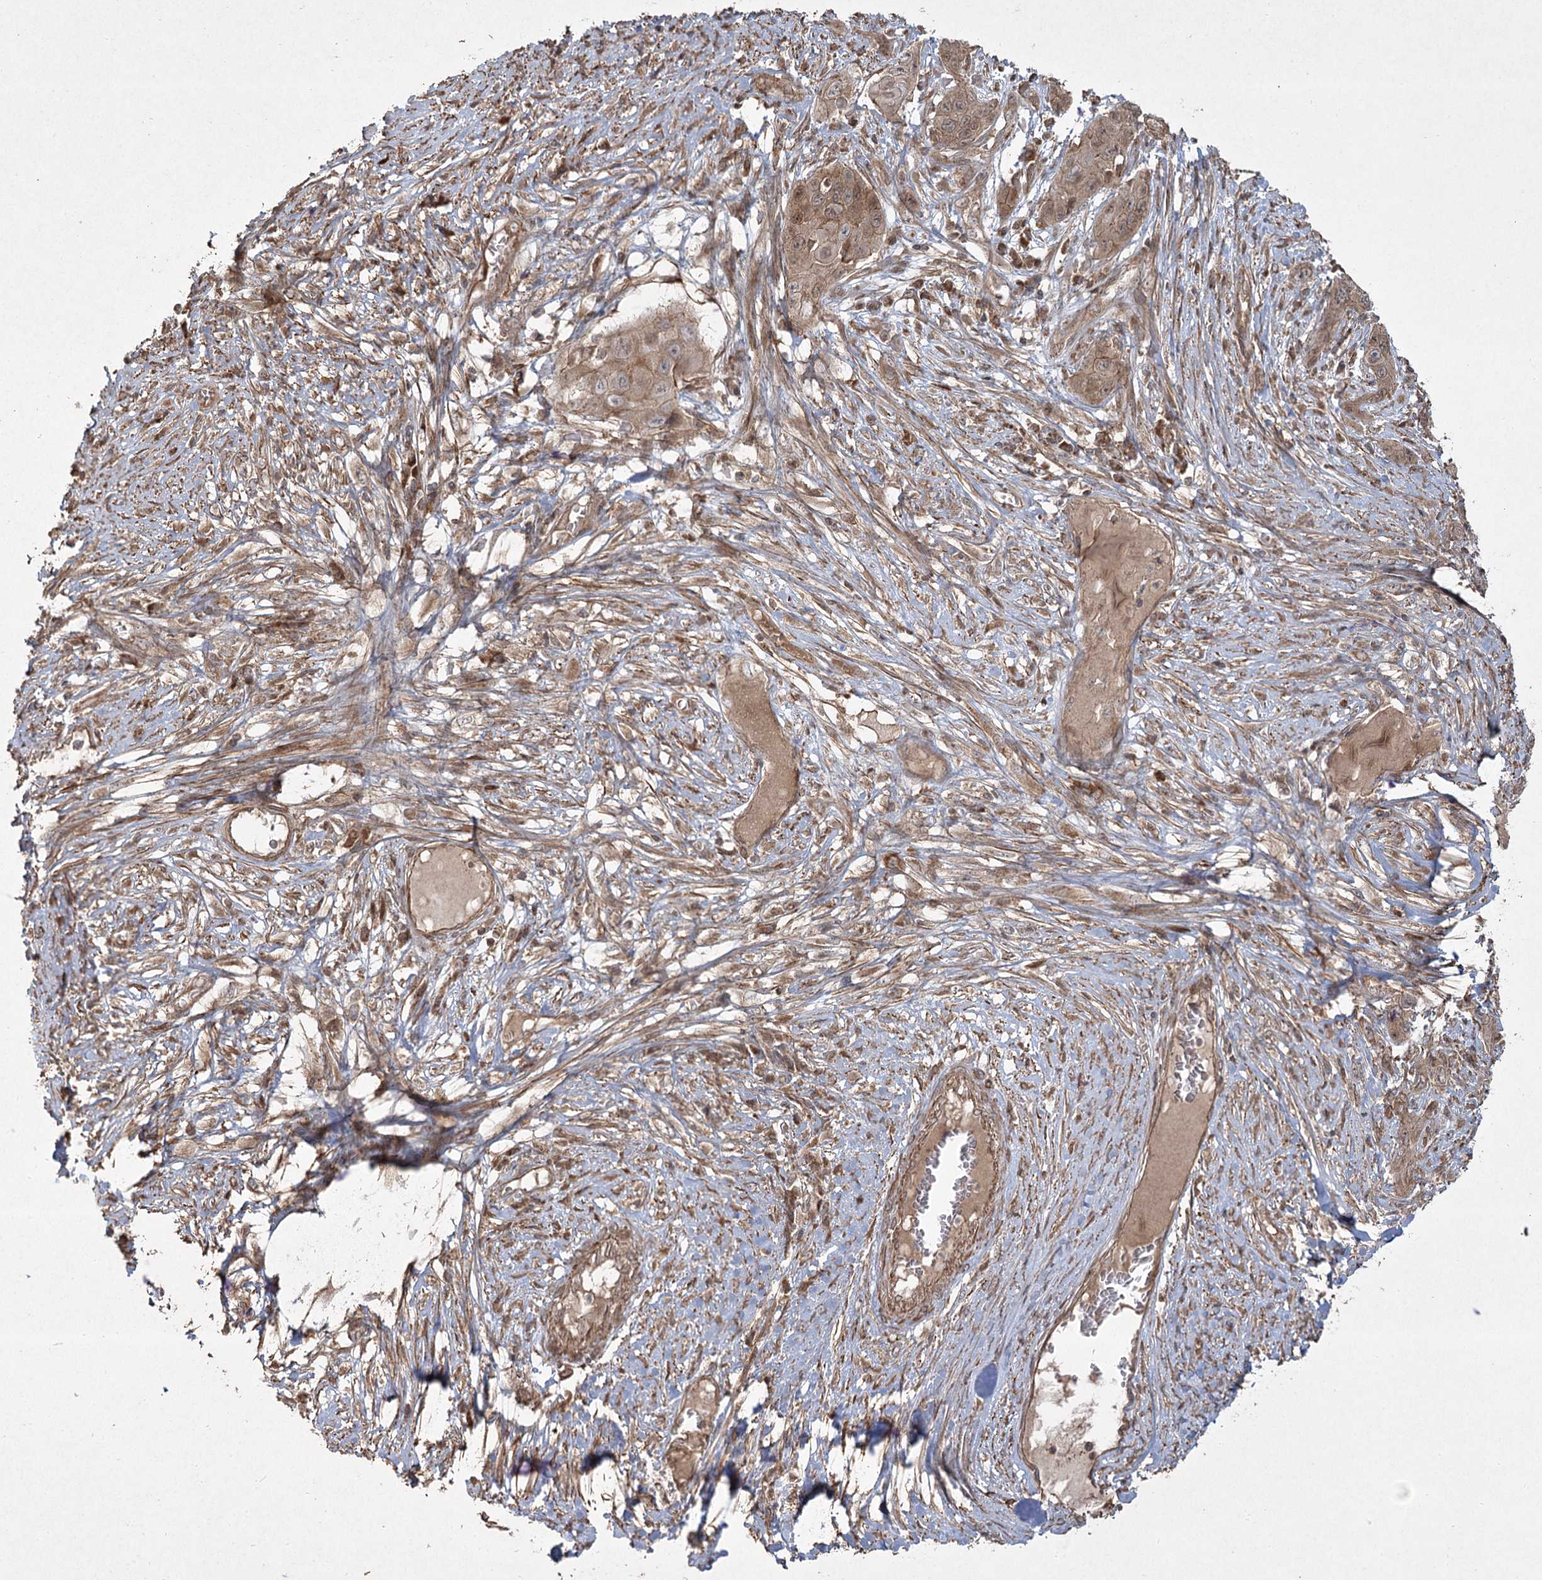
{"staining": {"intensity": "moderate", "quantity": ">75%", "location": "cytoplasmic/membranous,nuclear"}, "tissue": "skin cancer", "cell_type": "Tumor cells", "image_type": "cancer", "snomed": [{"axis": "morphology", "description": "Squamous cell carcinoma, NOS"}, {"axis": "topography", "description": "Skin"}], "caption": "Tumor cells exhibit medium levels of moderate cytoplasmic/membranous and nuclear expression in about >75% of cells in human skin squamous cell carcinoma. Nuclei are stained in blue.", "gene": "CPLANE1", "patient": {"sex": "male", "age": 55}}